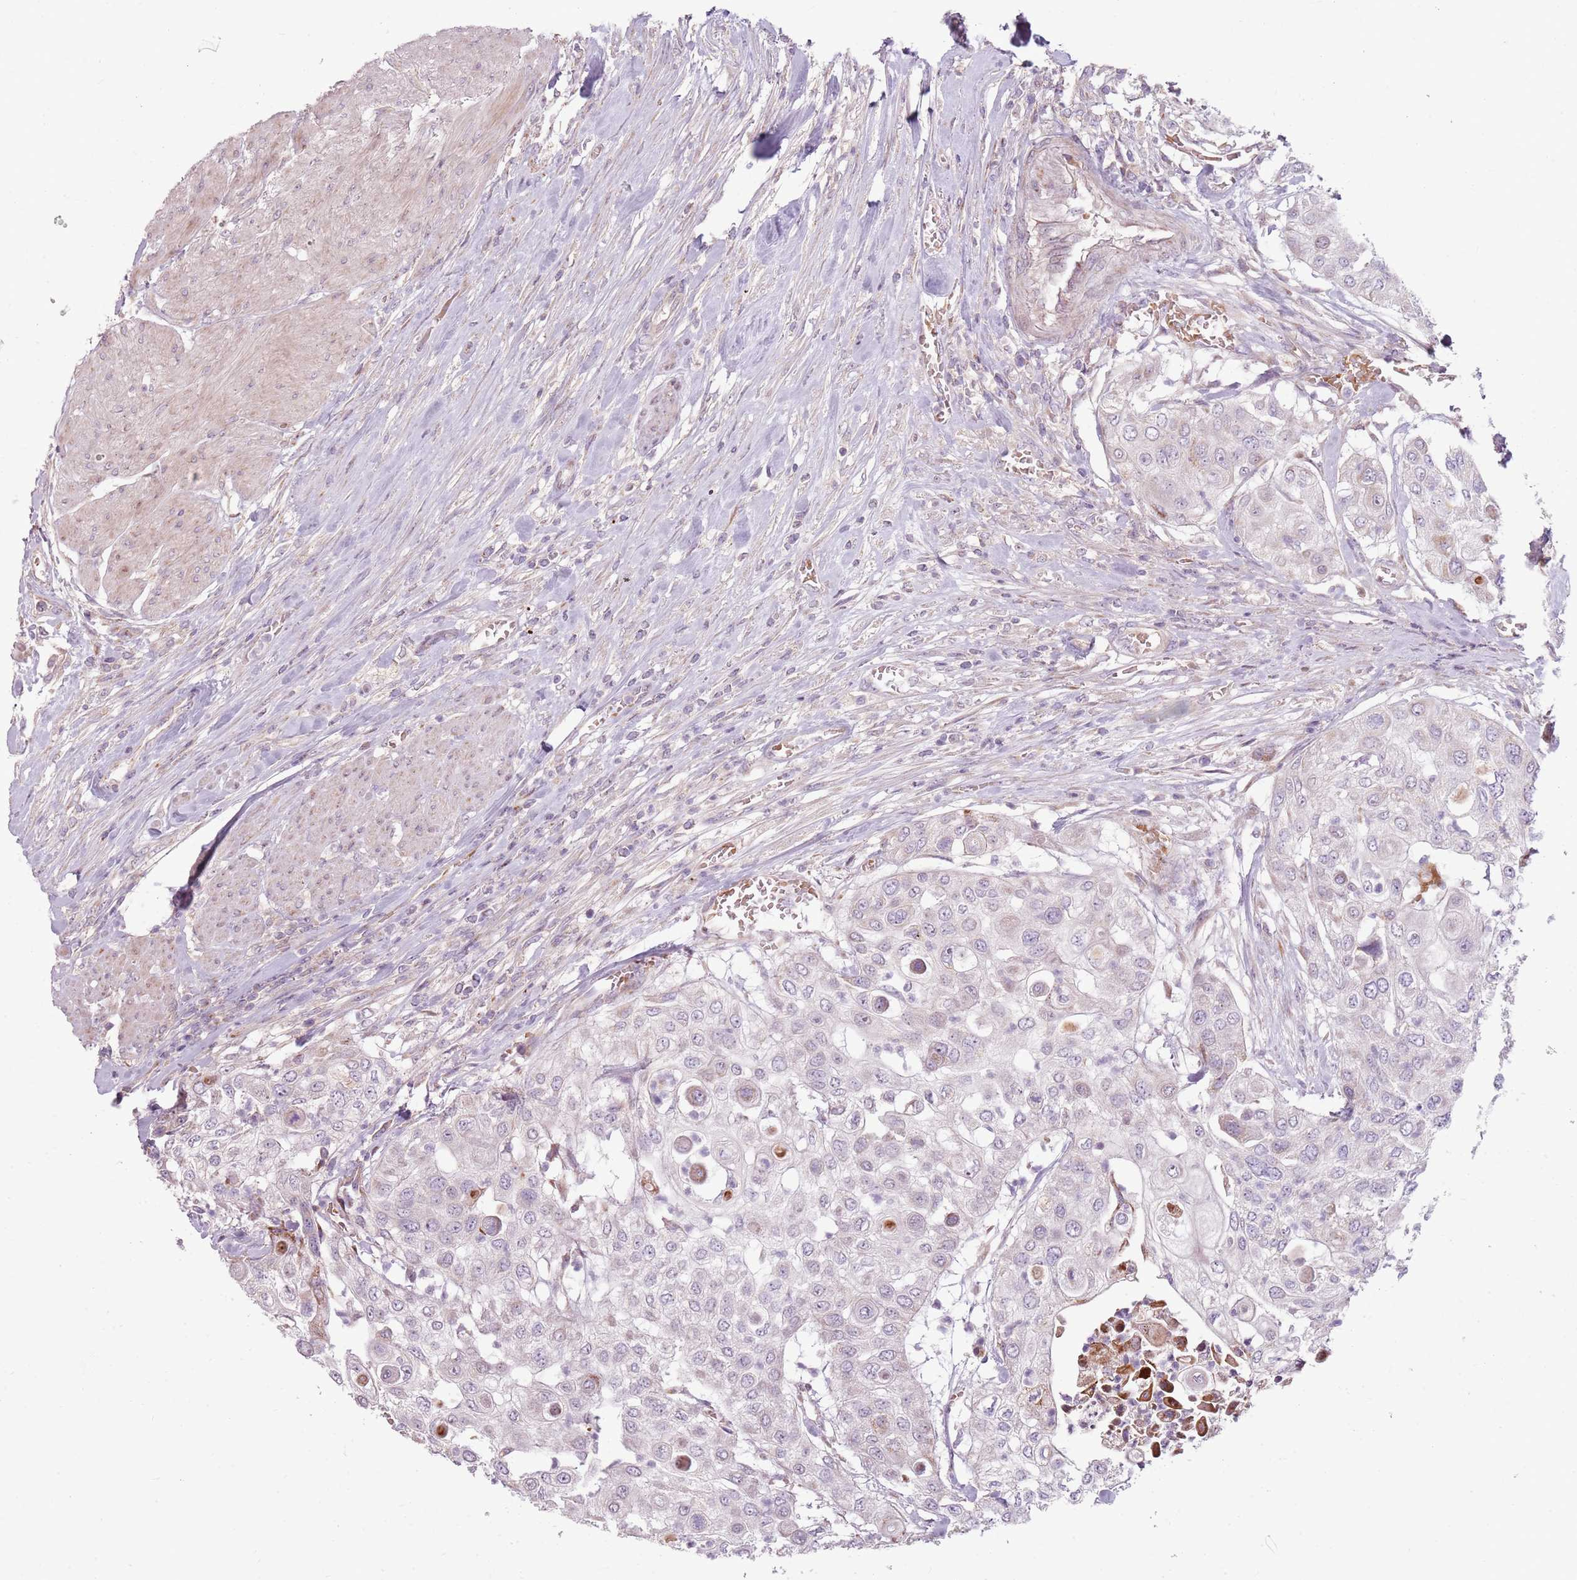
{"staining": {"intensity": "negative", "quantity": "none", "location": "none"}, "tissue": "urothelial cancer", "cell_type": "Tumor cells", "image_type": "cancer", "snomed": [{"axis": "morphology", "description": "Urothelial carcinoma, High grade"}, {"axis": "topography", "description": "Urinary bladder"}], "caption": "This photomicrograph is of urothelial carcinoma (high-grade) stained with immunohistochemistry (IHC) to label a protein in brown with the nuclei are counter-stained blue. There is no expression in tumor cells. (DAB immunohistochemistry (IHC) visualized using brightfield microscopy, high magnification).", "gene": "ZNF530", "patient": {"sex": "female", "age": 79}}